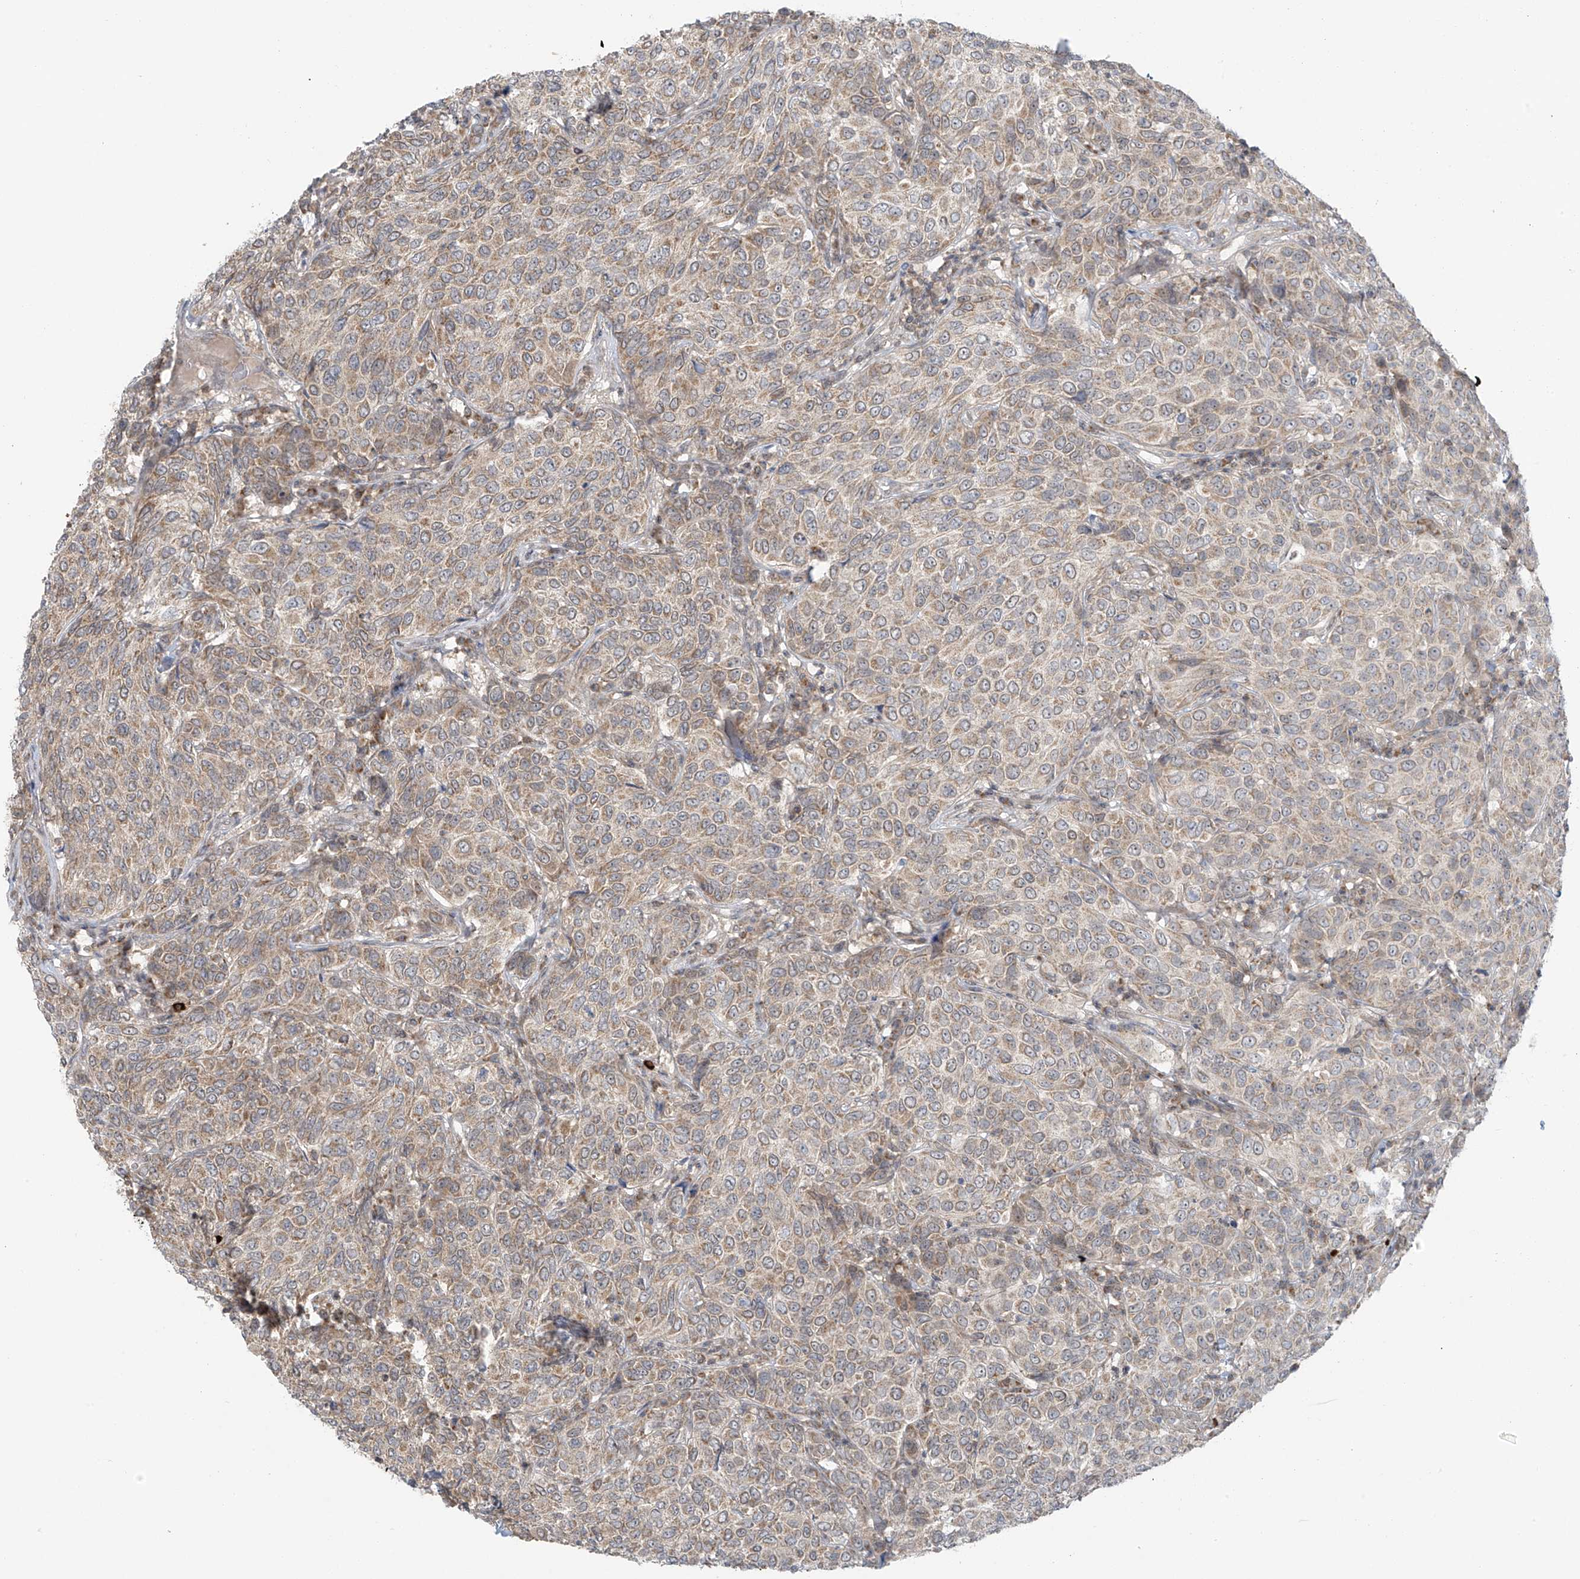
{"staining": {"intensity": "weak", "quantity": "25%-75%", "location": "cytoplasmic/membranous"}, "tissue": "breast cancer", "cell_type": "Tumor cells", "image_type": "cancer", "snomed": [{"axis": "morphology", "description": "Duct carcinoma"}, {"axis": "topography", "description": "Breast"}], "caption": "Brown immunohistochemical staining in infiltrating ductal carcinoma (breast) displays weak cytoplasmic/membranous staining in about 25%-75% of tumor cells.", "gene": "HDDC2", "patient": {"sex": "female", "age": 55}}